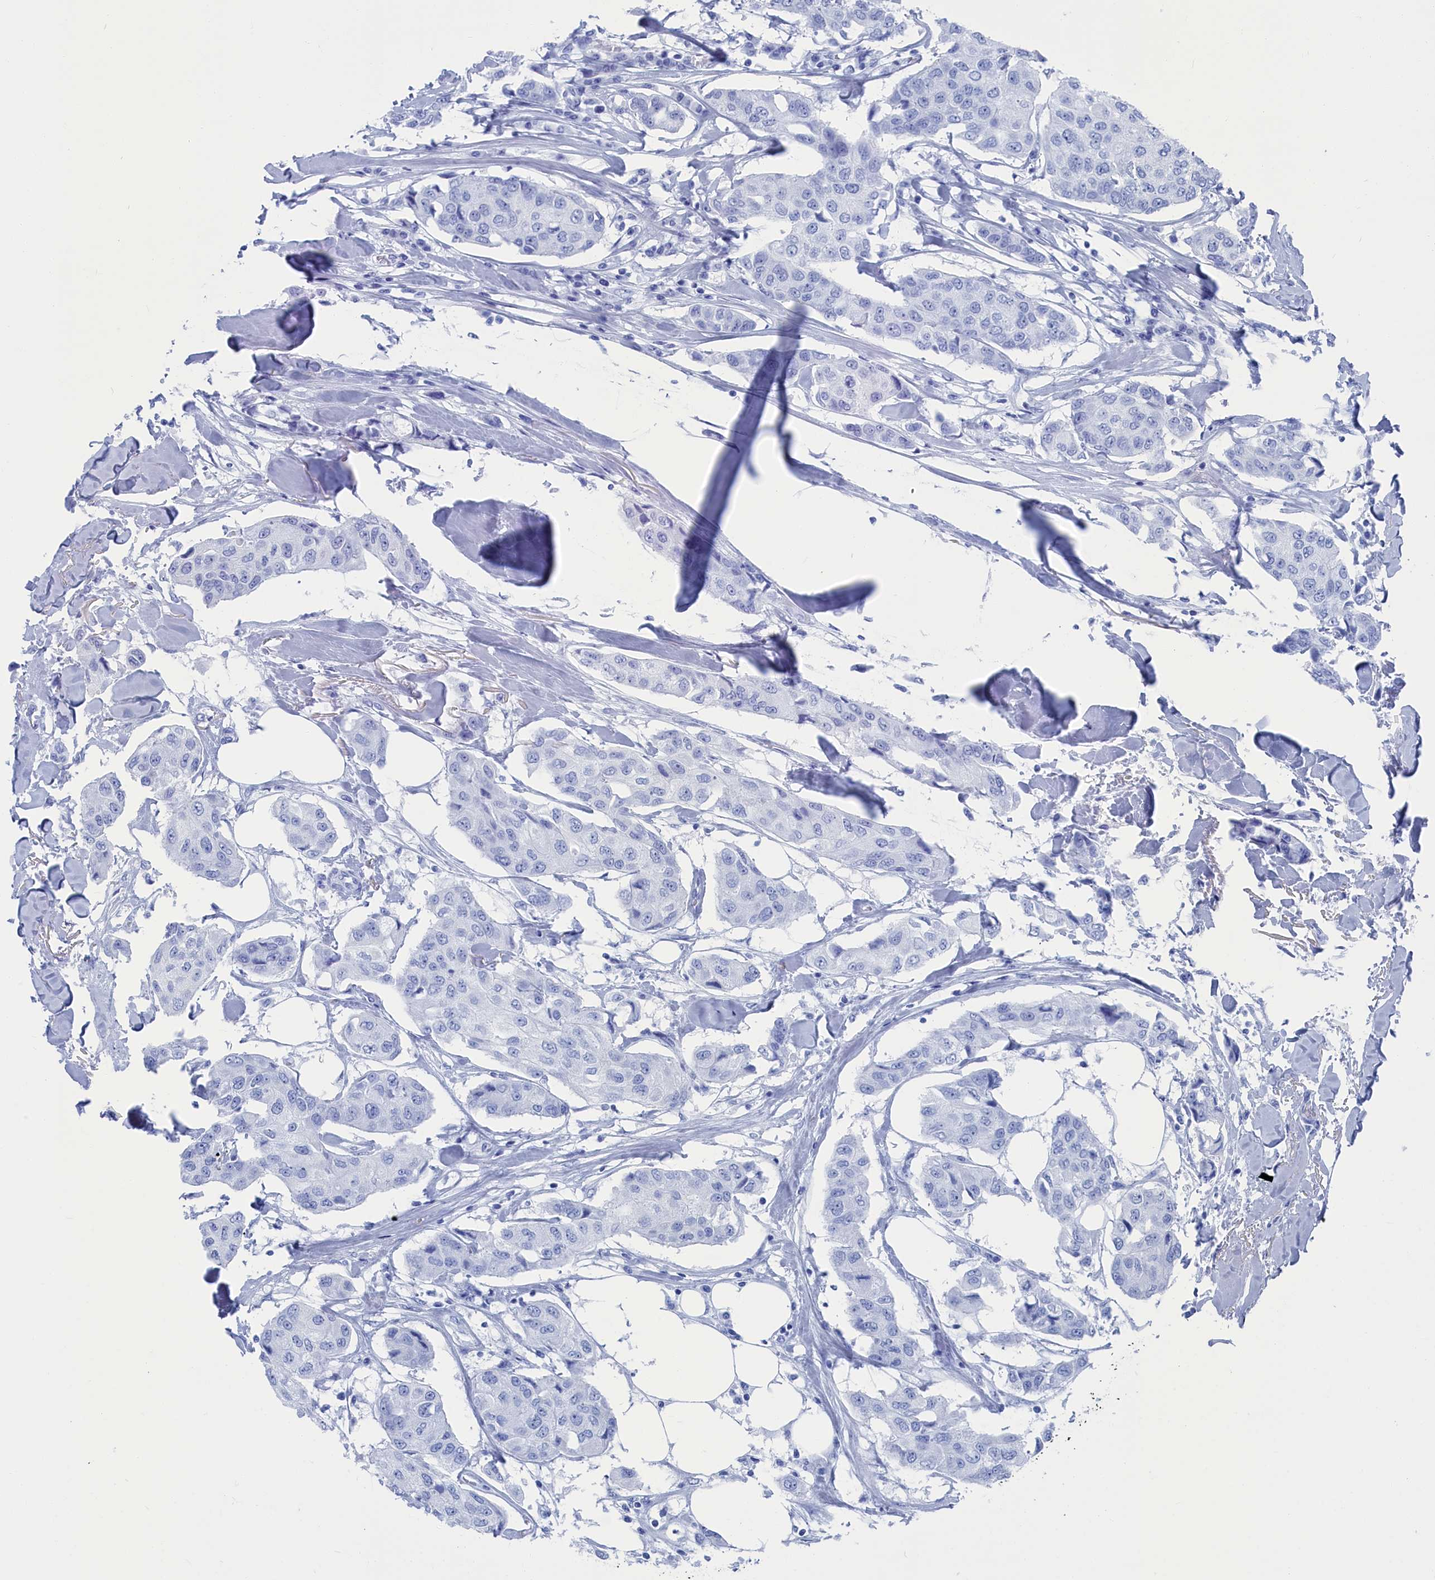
{"staining": {"intensity": "negative", "quantity": "none", "location": "none"}, "tissue": "breast cancer", "cell_type": "Tumor cells", "image_type": "cancer", "snomed": [{"axis": "morphology", "description": "Duct carcinoma"}, {"axis": "topography", "description": "Breast"}], "caption": "This is an immunohistochemistry (IHC) micrograph of breast invasive ductal carcinoma. There is no positivity in tumor cells.", "gene": "CEND1", "patient": {"sex": "female", "age": 80}}